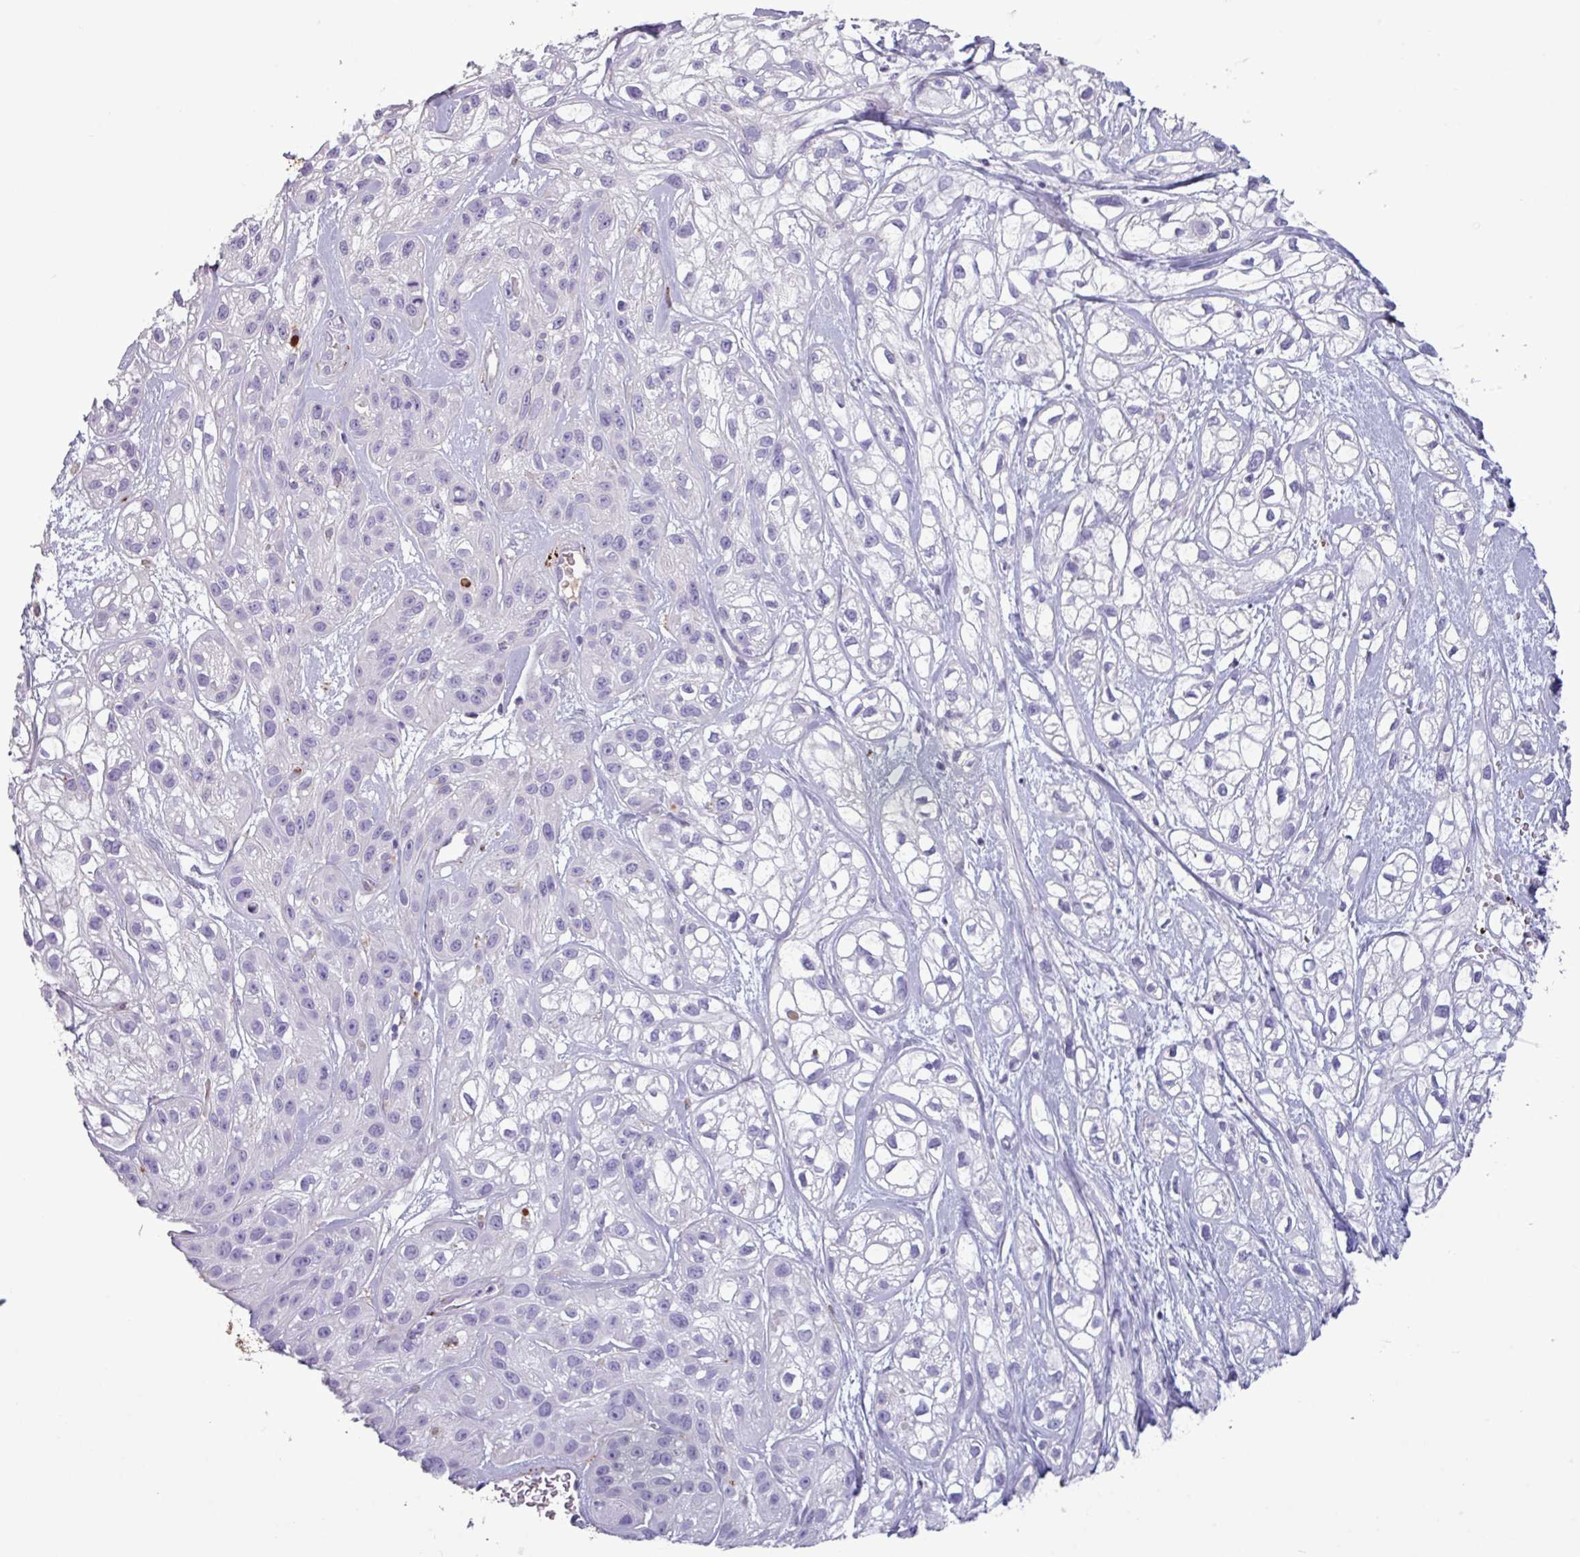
{"staining": {"intensity": "negative", "quantity": "none", "location": "none"}, "tissue": "skin cancer", "cell_type": "Tumor cells", "image_type": "cancer", "snomed": [{"axis": "morphology", "description": "Squamous cell carcinoma, NOS"}, {"axis": "topography", "description": "Skin"}], "caption": "Tumor cells are negative for brown protein staining in skin squamous cell carcinoma. The staining was performed using DAB (3,3'-diaminobenzidine) to visualize the protein expression in brown, while the nuclei were stained in blue with hematoxylin (Magnification: 20x).", "gene": "C4B", "patient": {"sex": "male", "age": 82}}